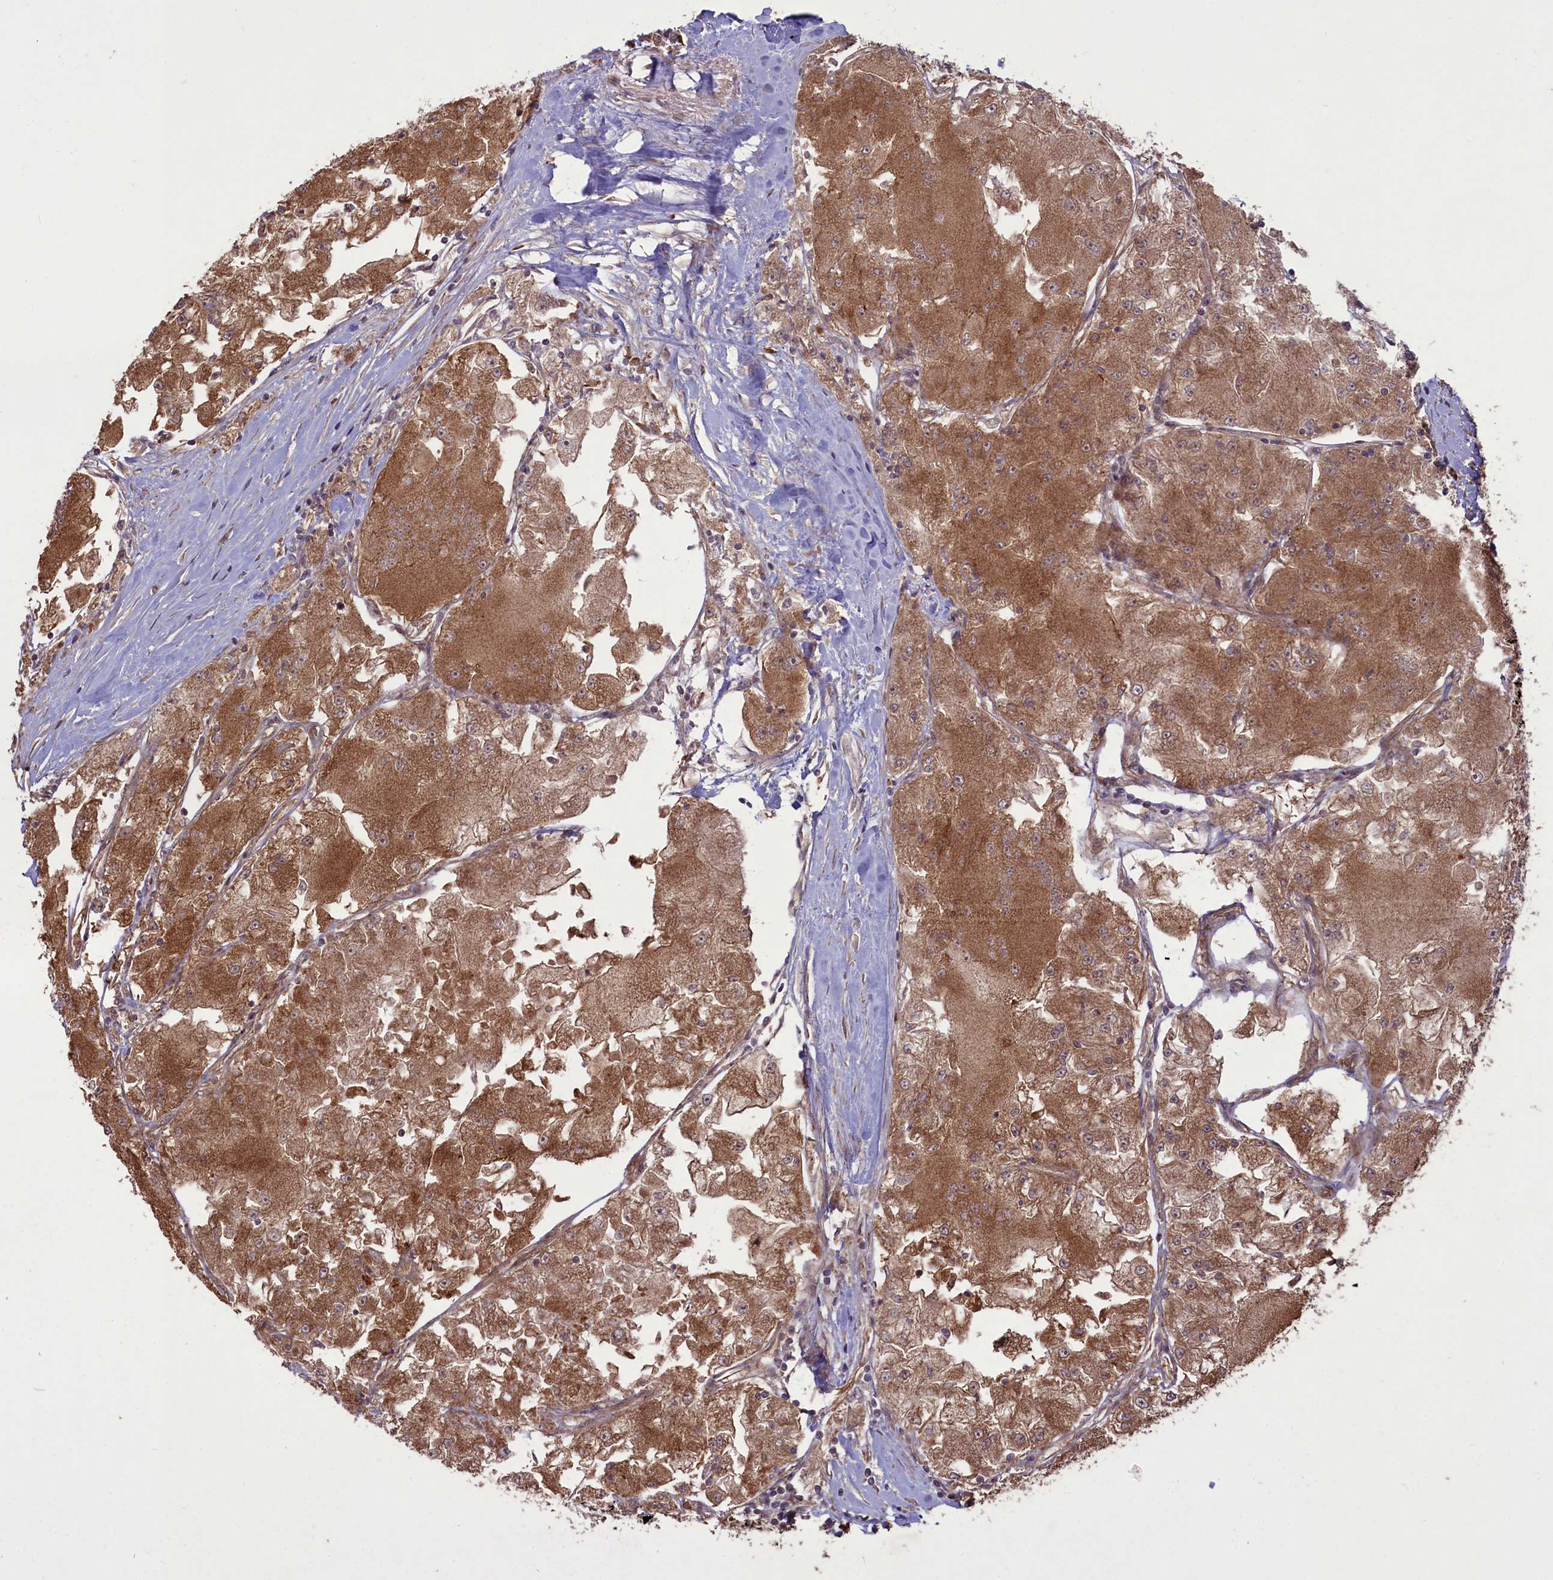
{"staining": {"intensity": "moderate", "quantity": ">75%", "location": "cytoplasmic/membranous"}, "tissue": "renal cancer", "cell_type": "Tumor cells", "image_type": "cancer", "snomed": [{"axis": "morphology", "description": "Adenocarcinoma, NOS"}, {"axis": "topography", "description": "Kidney"}], "caption": "Renal cancer (adenocarcinoma) stained with DAB (3,3'-diaminobenzidine) immunohistochemistry (IHC) displays medium levels of moderate cytoplasmic/membranous expression in about >75% of tumor cells.", "gene": "CCDC125", "patient": {"sex": "female", "age": 72}}